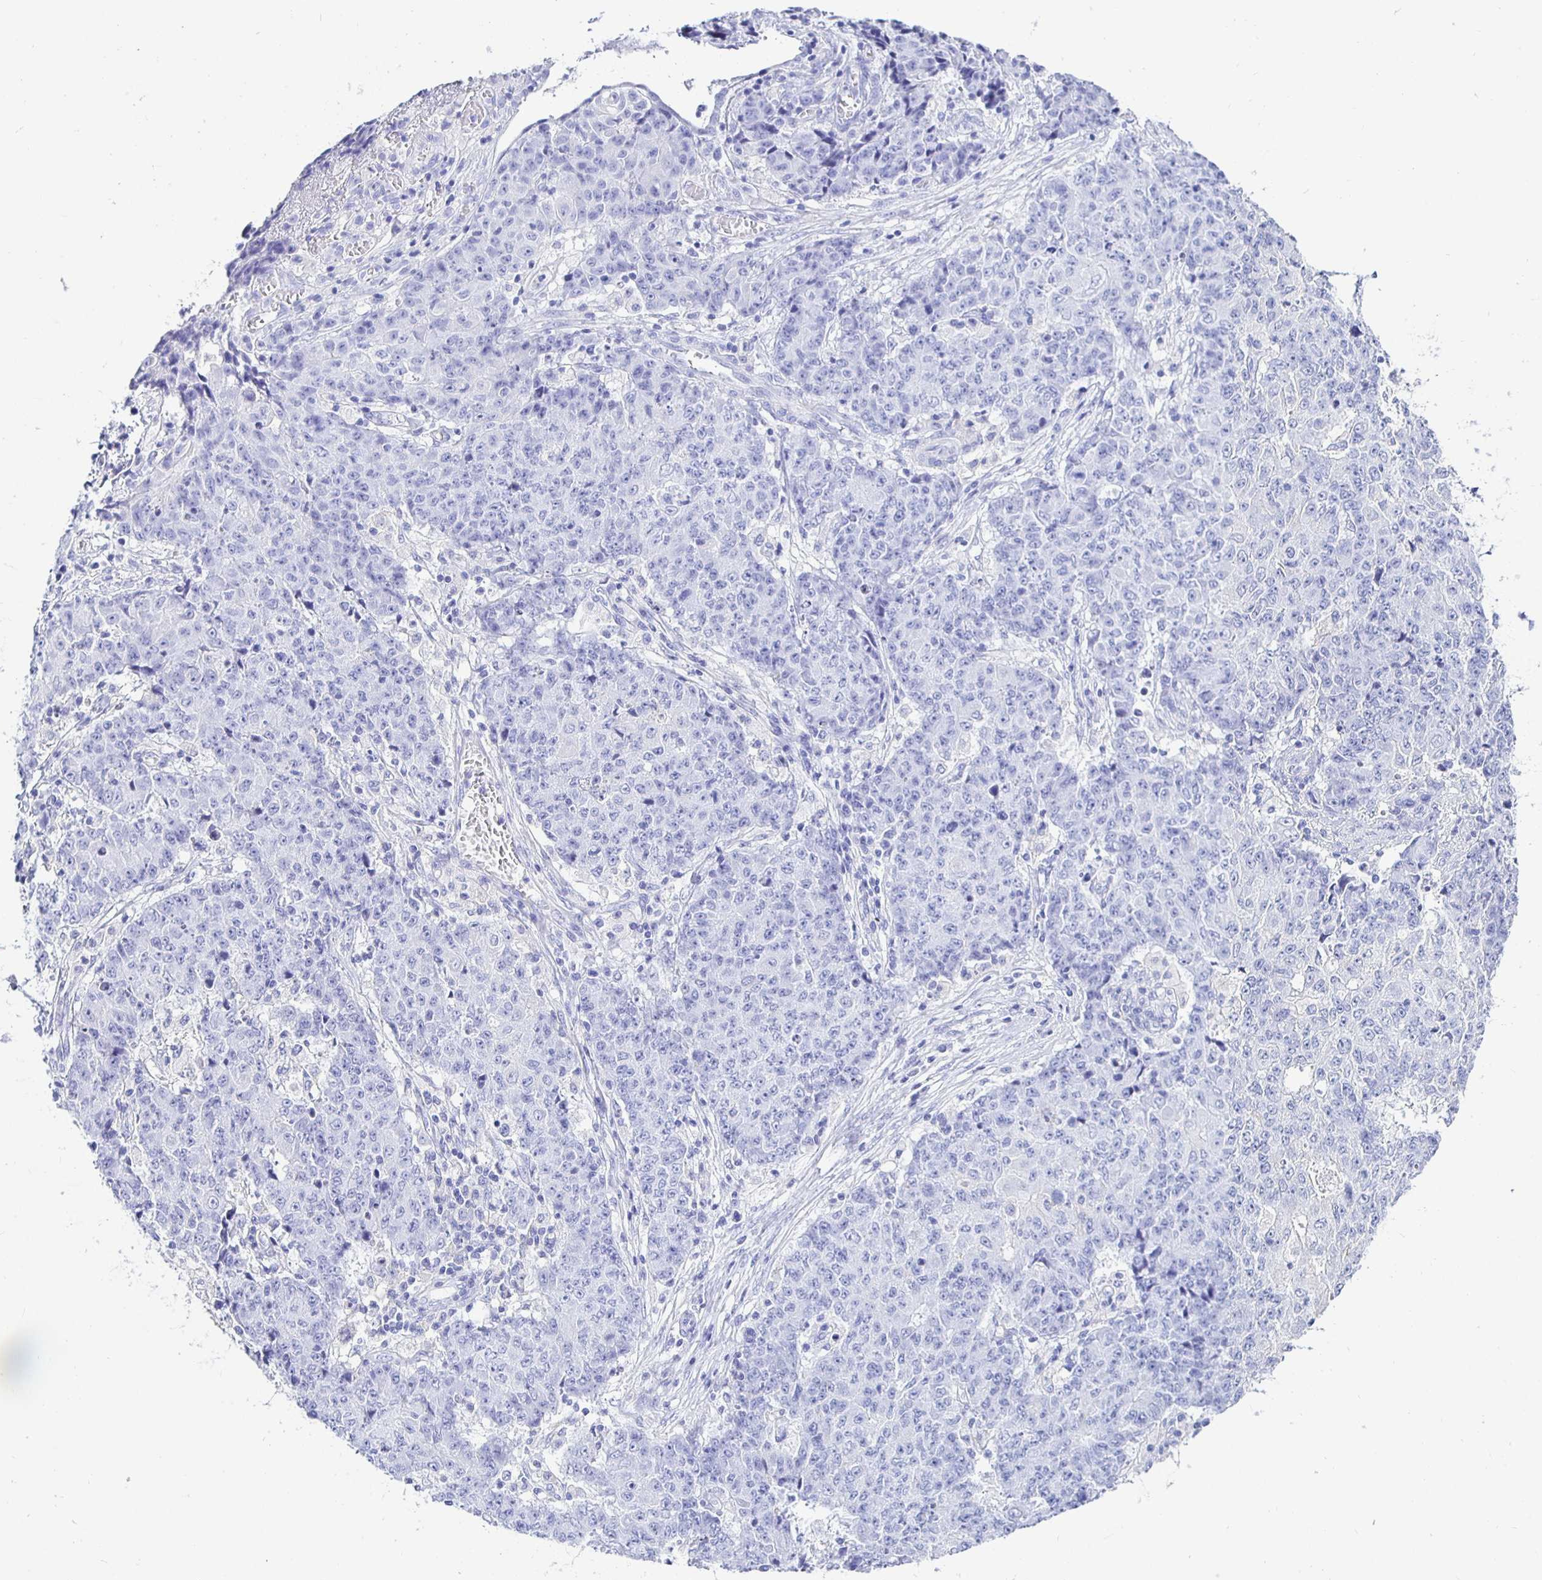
{"staining": {"intensity": "negative", "quantity": "none", "location": "none"}, "tissue": "ovarian cancer", "cell_type": "Tumor cells", "image_type": "cancer", "snomed": [{"axis": "morphology", "description": "Carcinoma, endometroid"}, {"axis": "topography", "description": "Ovary"}], "caption": "Photomicrograph shows no significant protein staining in tumor cells of ovarian endometroid carcinoma.", "gene": "UMOD", "patient": {"sex": "female", "age": 42}}